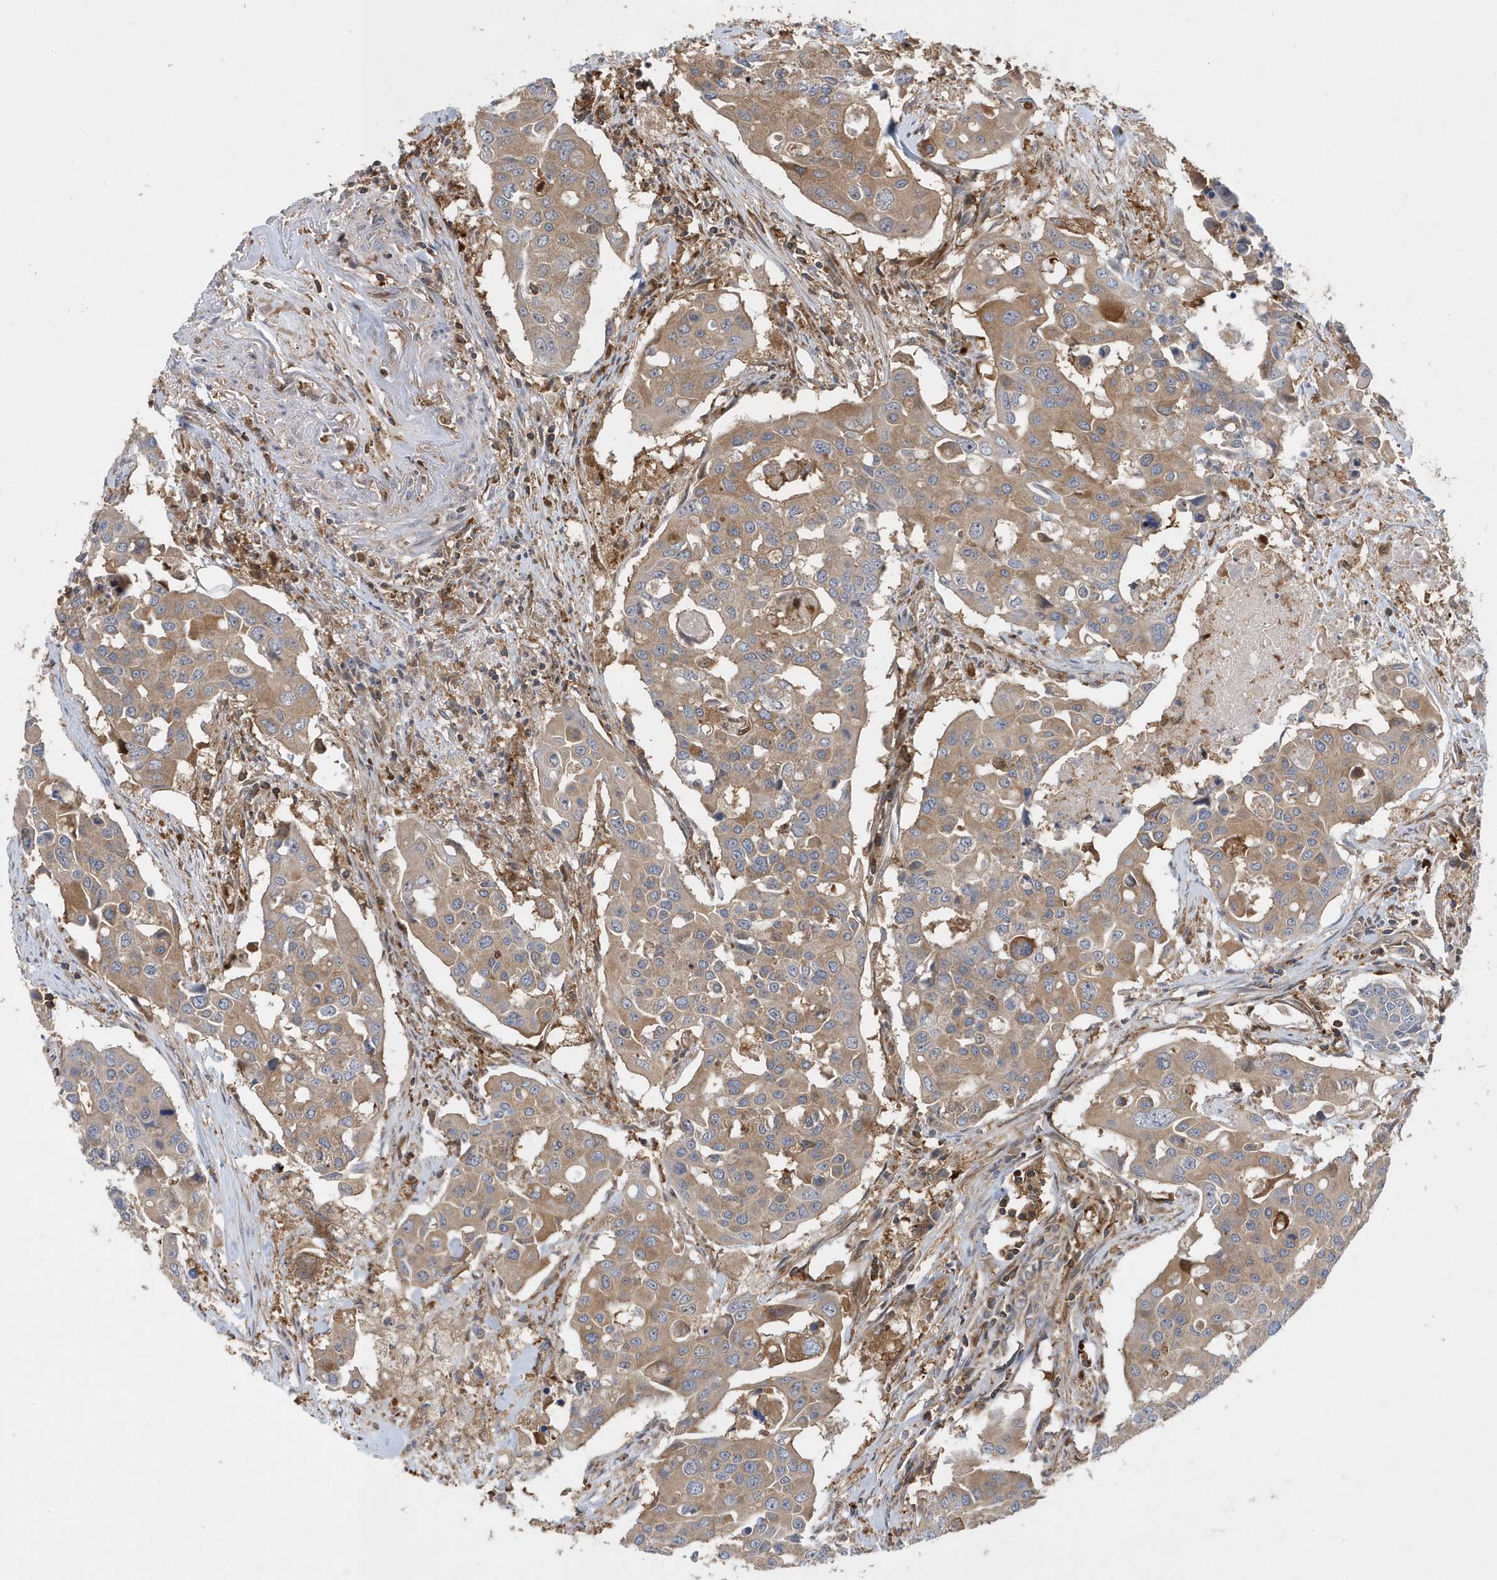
{"staining": {"intensity": "moderate", "quantity": ">75%", "location": "cytoplasmic/membranous"}, "tissue": "colorectal cancer", "cell_type": "Tumor cells", "image_type": "cancer", "snomed": [{"axis": "morphology", "description": "Adenocarcinoma, NOS"}, {"axis": "topography", "description": "Colon"}], "caption": "Protein analysis of colorectal adenocarcinoma tissue shows moderate cytoplasmic/membranous positivity in approximately >75% of tumor cells. Using DAB (brown) and hematoxylin (blue) stains, captured at high magnification using brightfield microscopy.", "gene": "LAPTM4A", "patient": {"sex": "male", "age": 77}}